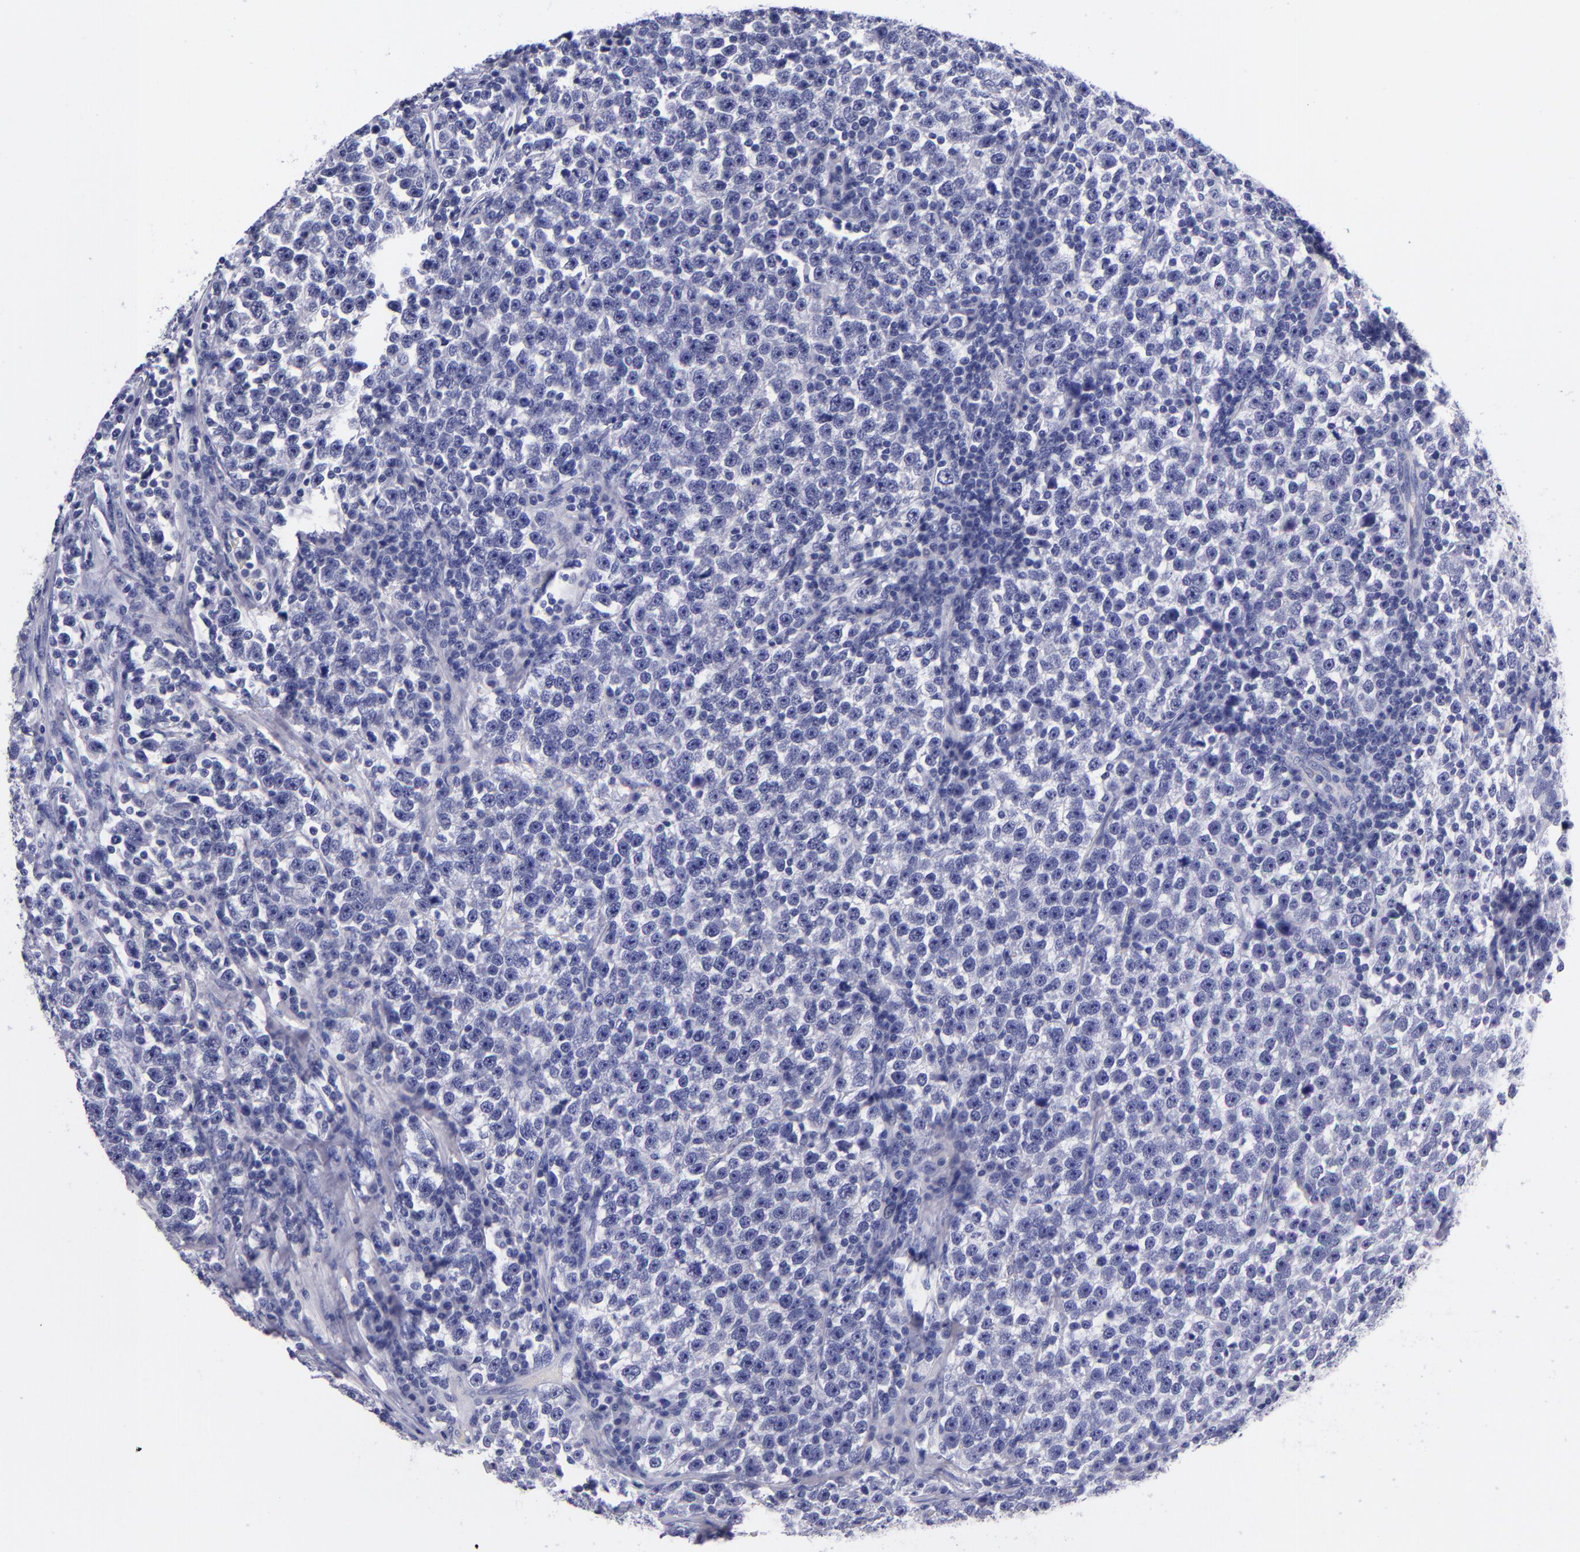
{"staining": {"intensity": "negative", "quantity": "none", "location": "none"}, "tissue": "testis cancer", "cell_type": "Tumor cells", "image_type": "cancer", "snomed": [{"axis": "morphology", "description": "Seminoma, NOS"}, {"axis": "topography", "description": "Testis"}], "caption": "Testis cancer stained for a protein using IHC demonstrates no staining tumor cells.", "gene": "SV2A", "patient": {"sex": "male", "age": 43}}